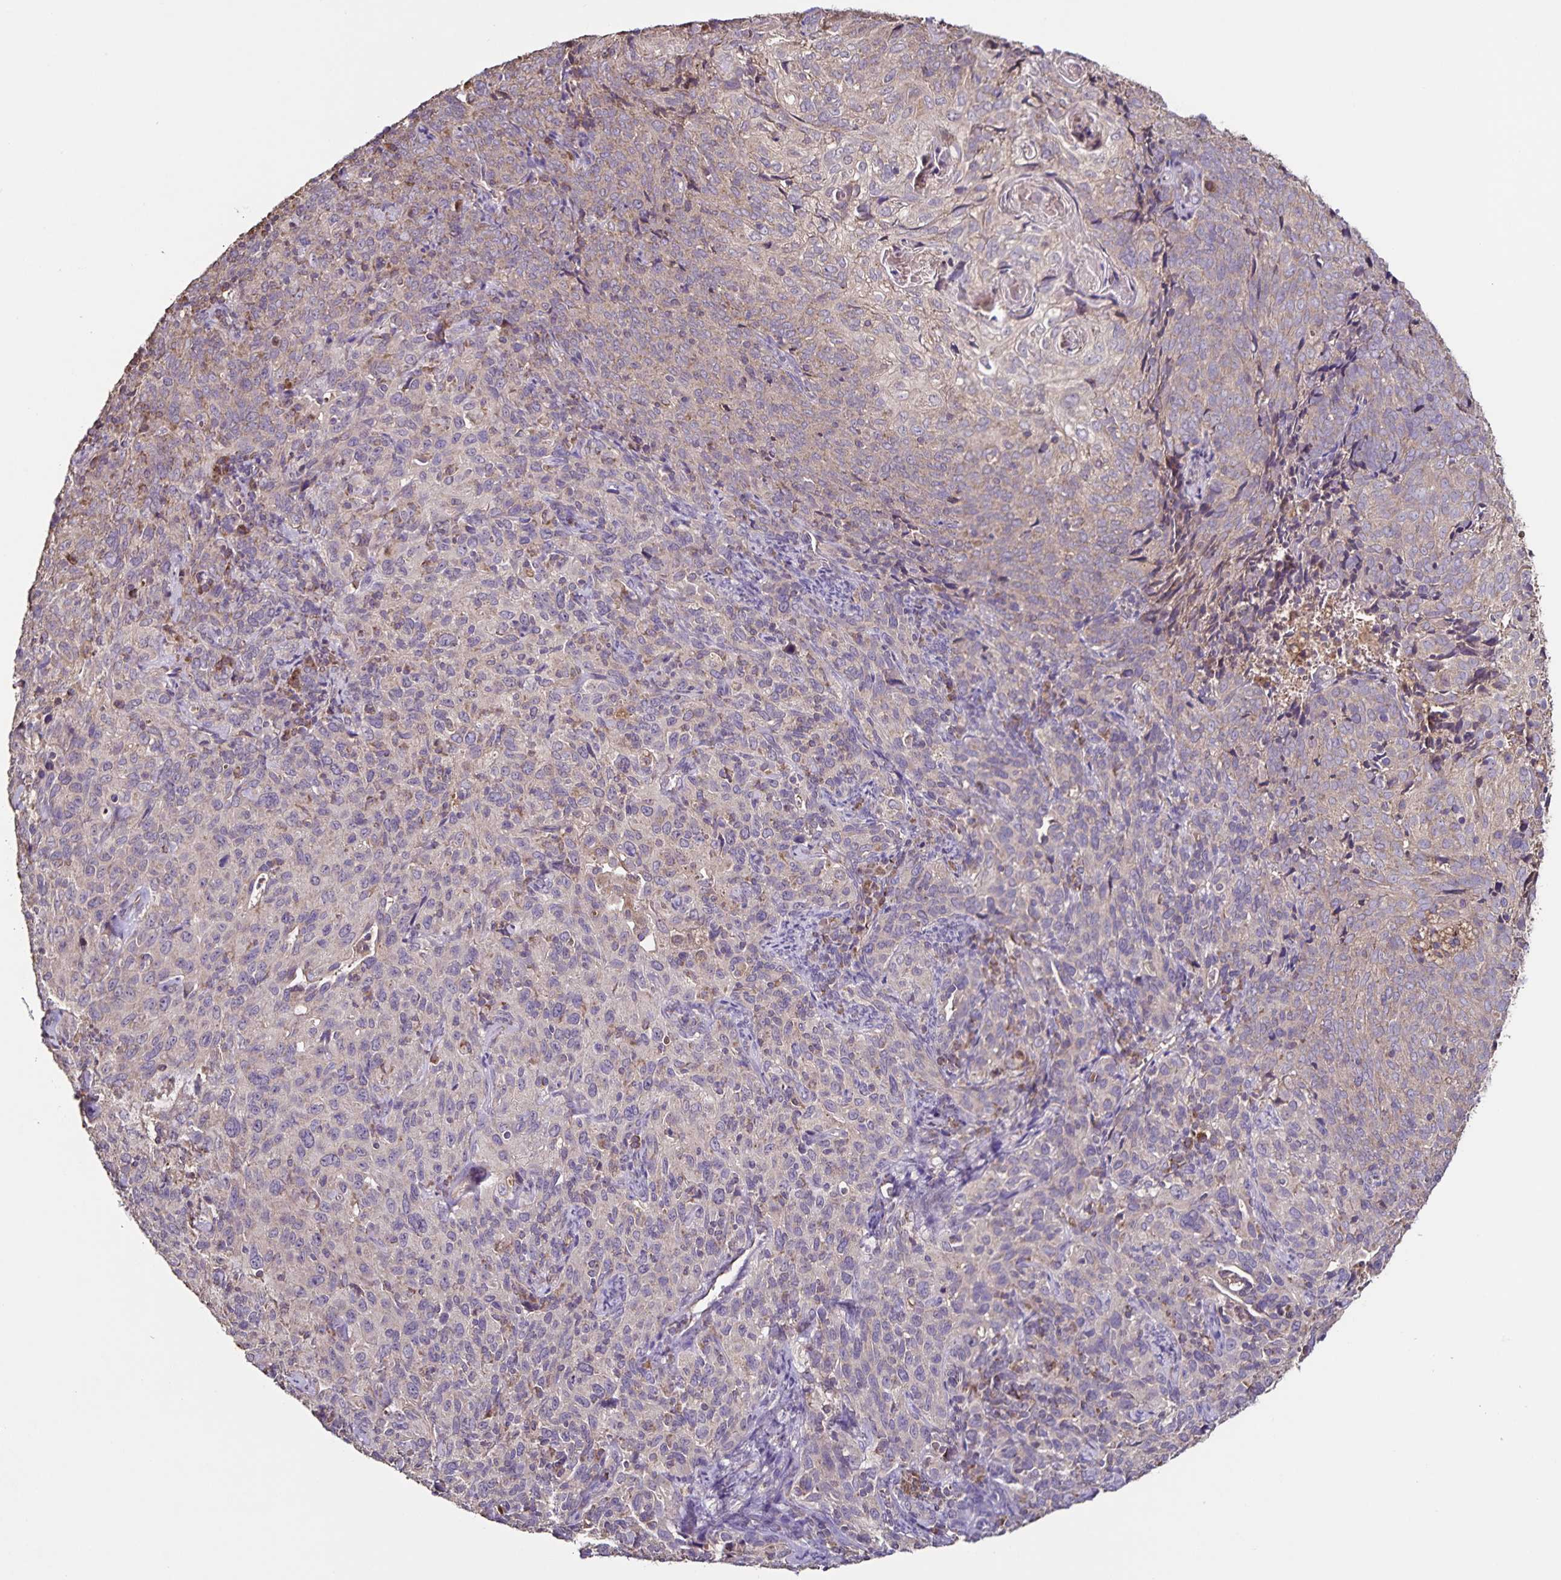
{"staining": {"intensity": "negative", "quantity": "none", "location": "none"}, "tissue": "cervical cancer", "cell_type": "Tumor cells", "image_type": "cancer", "snomed": [{"axis": "morphology", "description": "Squamous cell carcinoma, NOS"}, {"axis": "topography", "description": "Cervix"}], "caption": "A high-resolution histopathology image shows immunohistochemistry staining of cervical squamous cell carcinoma, which reveals no significant expression in tumor cells.", "gene": "MAN1A1", "patient": {"sex": "female", "age": 51}}